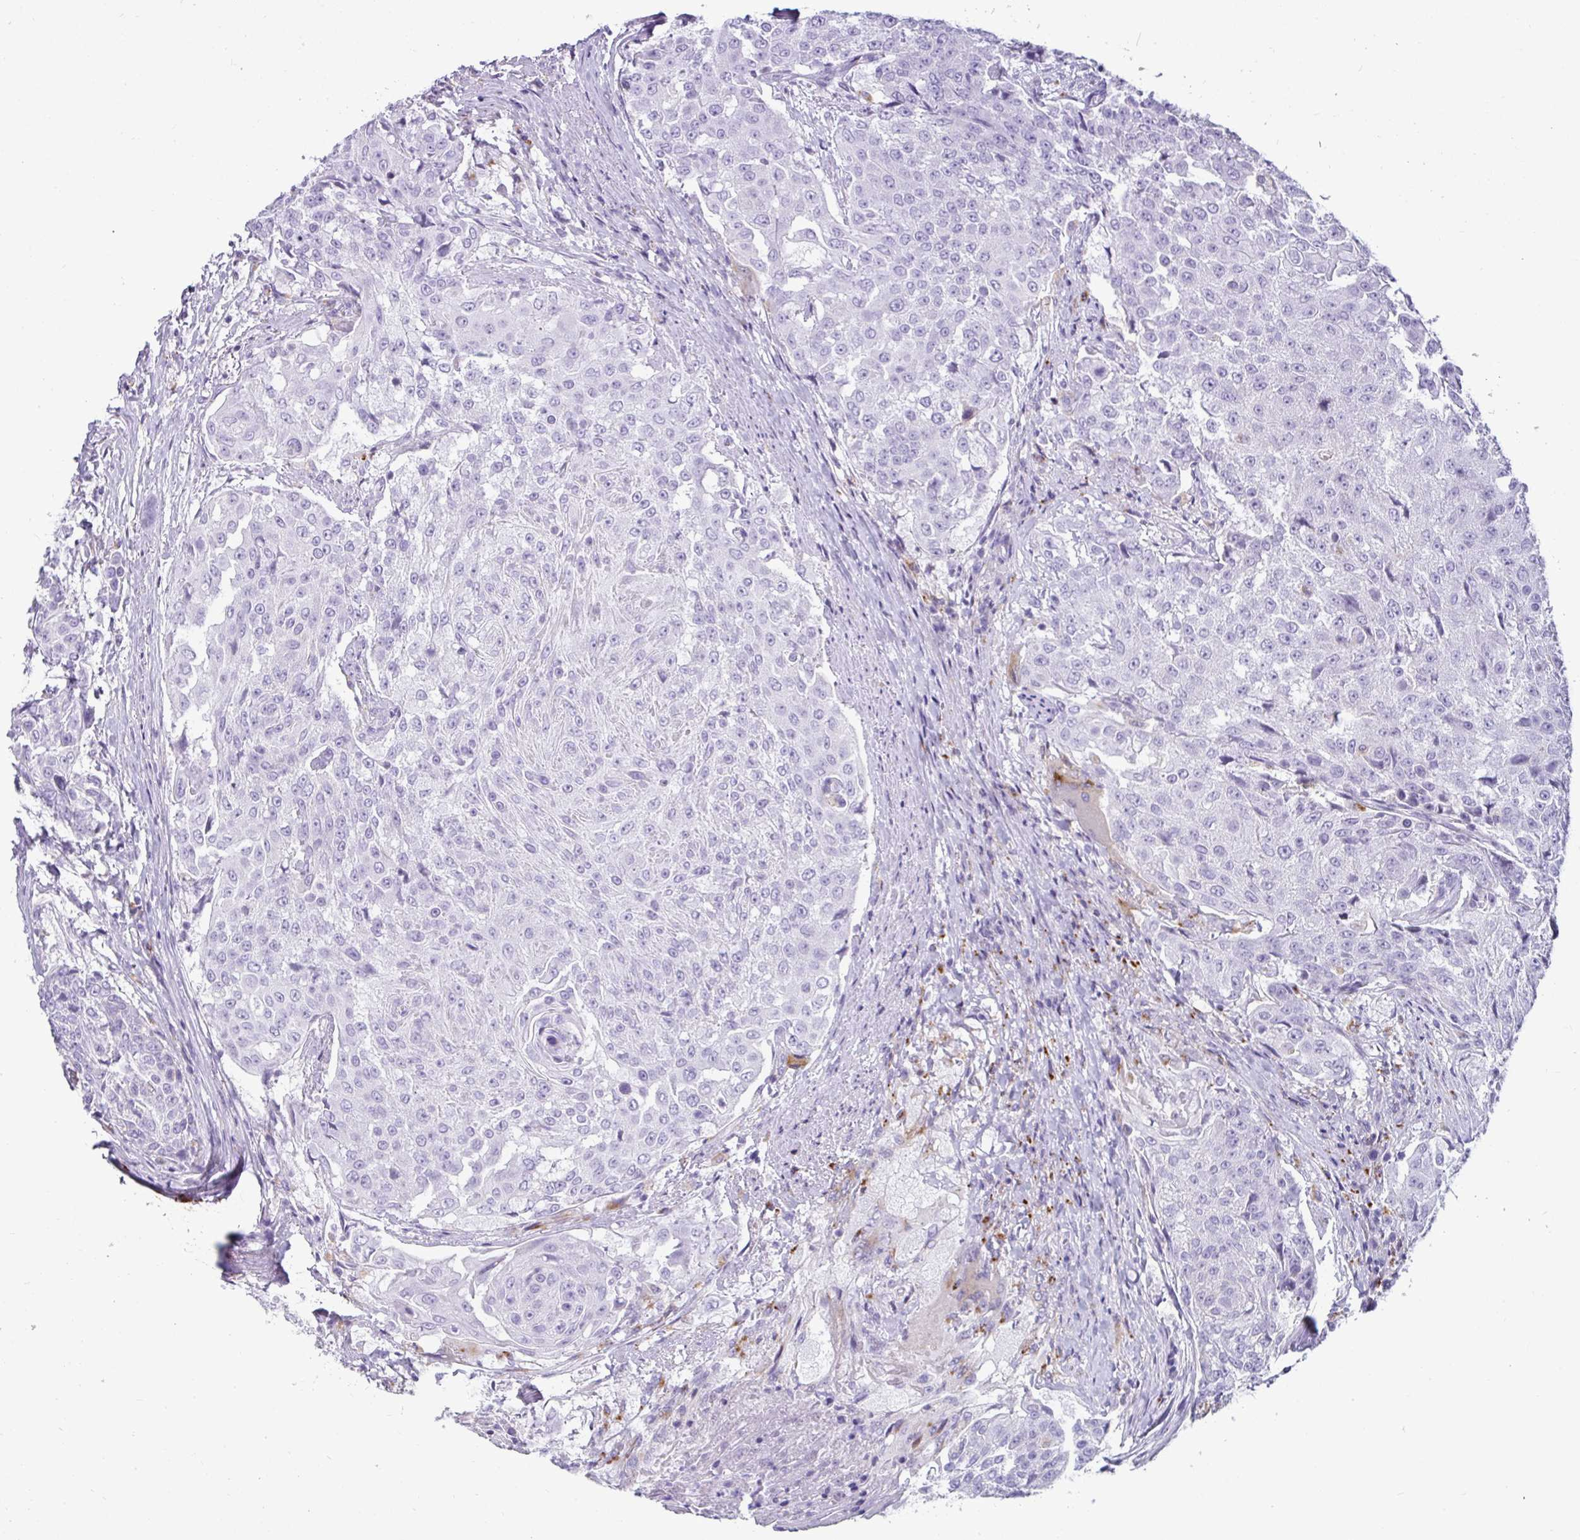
{"staining": {"intensity": "negative", "quantity": "none", "location": "none"}, "tissue": "urothelial cancer", "cell_type": "Tumor cells", "image_type": "cancer", "snomed": [{"axis": "morphology", "description": "Urothelial carcinoma, High grade"}, {"axis": "topography", "description": "Urinary bladder"}], "caption": "Human urothelial carcinoma (high-grade) stained for a protein using immunohistochemistry (IHC) shows no staining in tumor cells.", "gene": "CTSZ", "patient": {"sex": "female", "age": 63}}